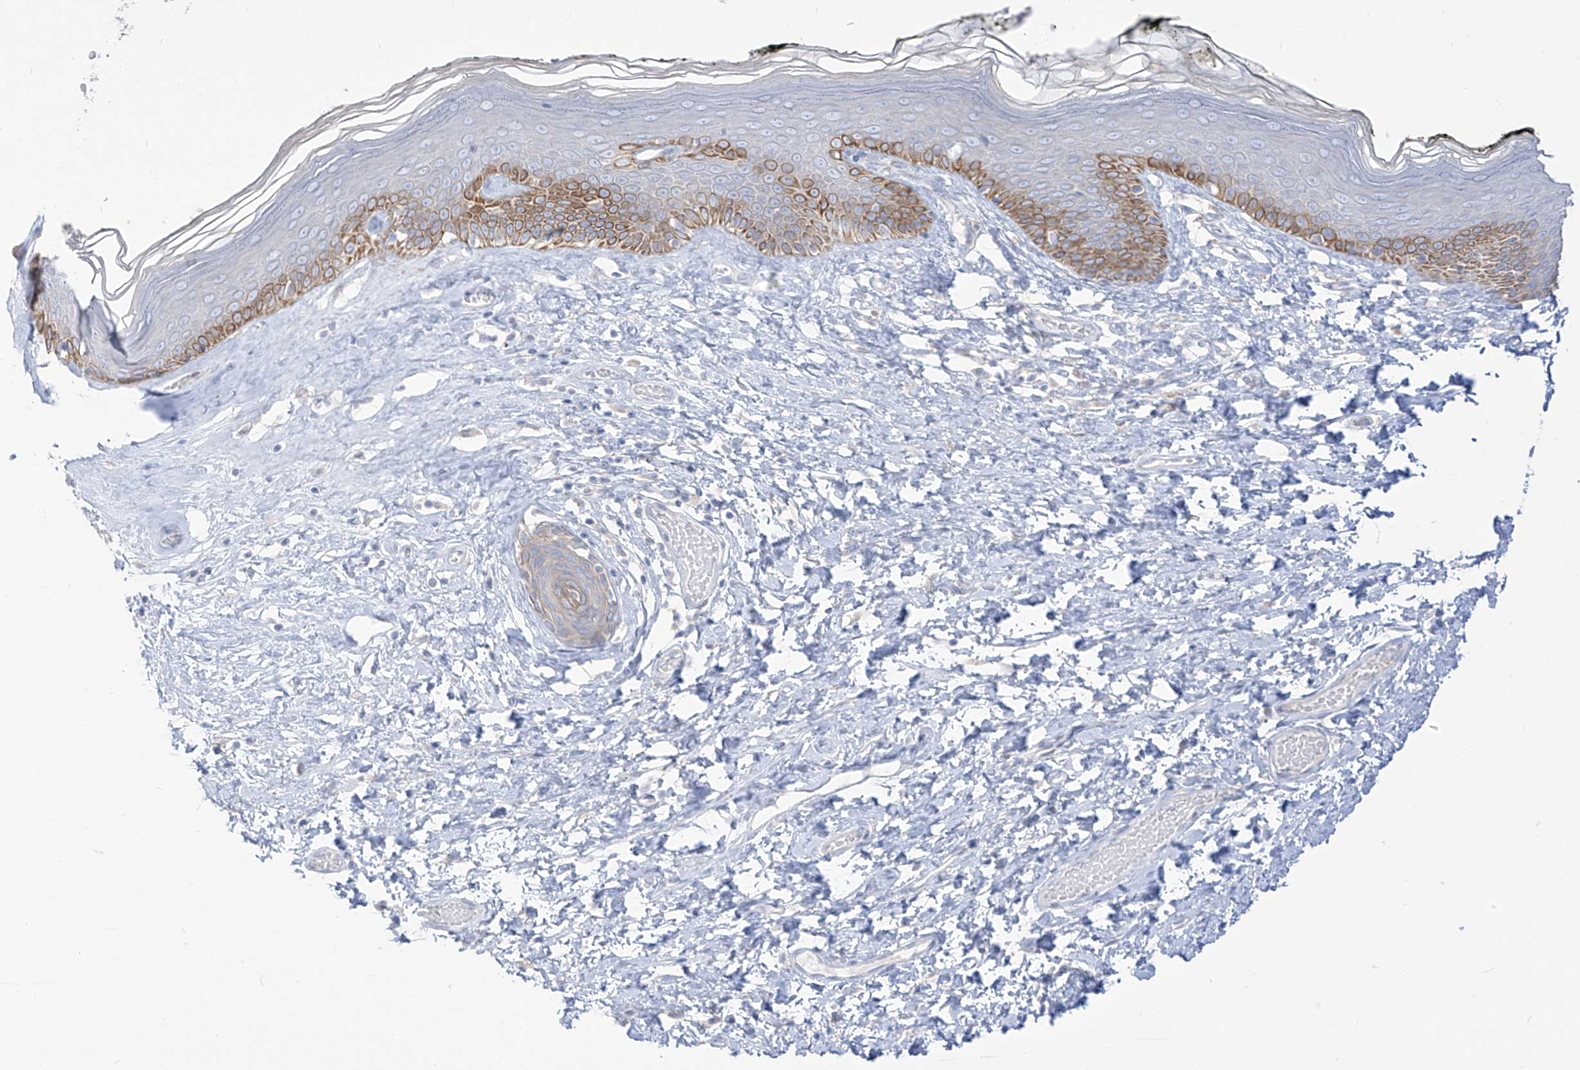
{"staining": {"intensity": "strong", "quantity": "<25%", "location": "cytoplasmic/membranous"}, "tissue": "skin", "cell_type": "Epidermal cells", "image_type": "normal", "snomed": [{"axis": "morphology", "description": "Normal tissue, NOS"}, {"axis": "morphology", "description": "Inflammation, NOS"}, {"axis": "topography", "description": "Vulva"}], "caption": "Immunohistochemical staining of unremarkable skin exhibits strong cytoplasmic/membranous protein staining in about <25% of epidermal cells.", "gene": "ARHGEF40", "patient": {"sex": "female", "age": 84}}